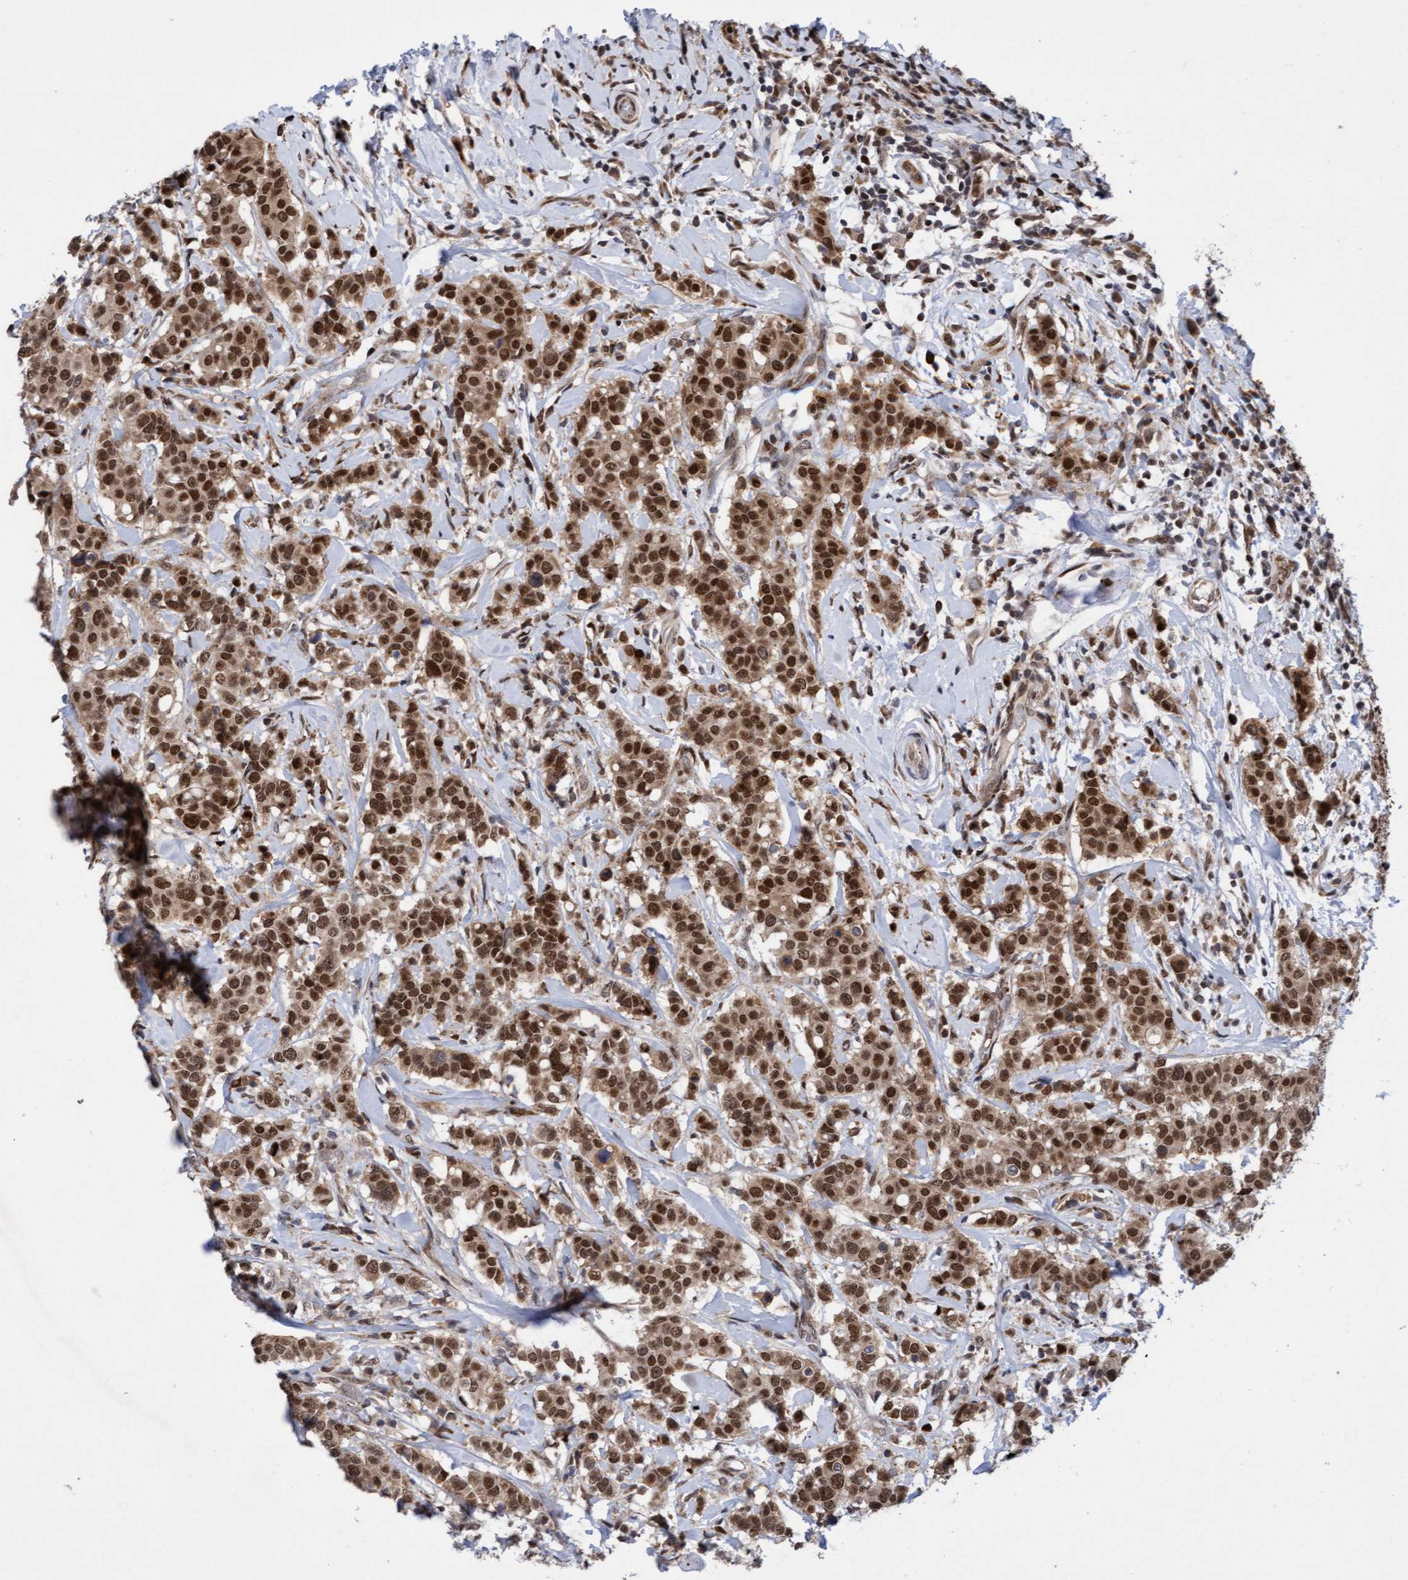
{"staining": {"intensity": "strong", "quantity": ">75%", "location": "cytoplasmic/membranous,nuclear"}, "tissue": "breast cancer", "cell_type": "Tumor cells", "image_type": "cancer", "snomed": [{"axis": "morphology", "description": "Duct carcinoma"}, {"axis": "topography", "description": "Breast"}], "caption": "Breast invasive ductal carcinoma tissue displays strong cytoplasmic/membranous and nuclear expression in approximately >75% of tumor cells, visualized by immunohistochemistry. (DAB = brown stain, brightfield microscopy at high magnification).", "gene": "TANC2", "patient": {"sex": "female", "age": 27}}